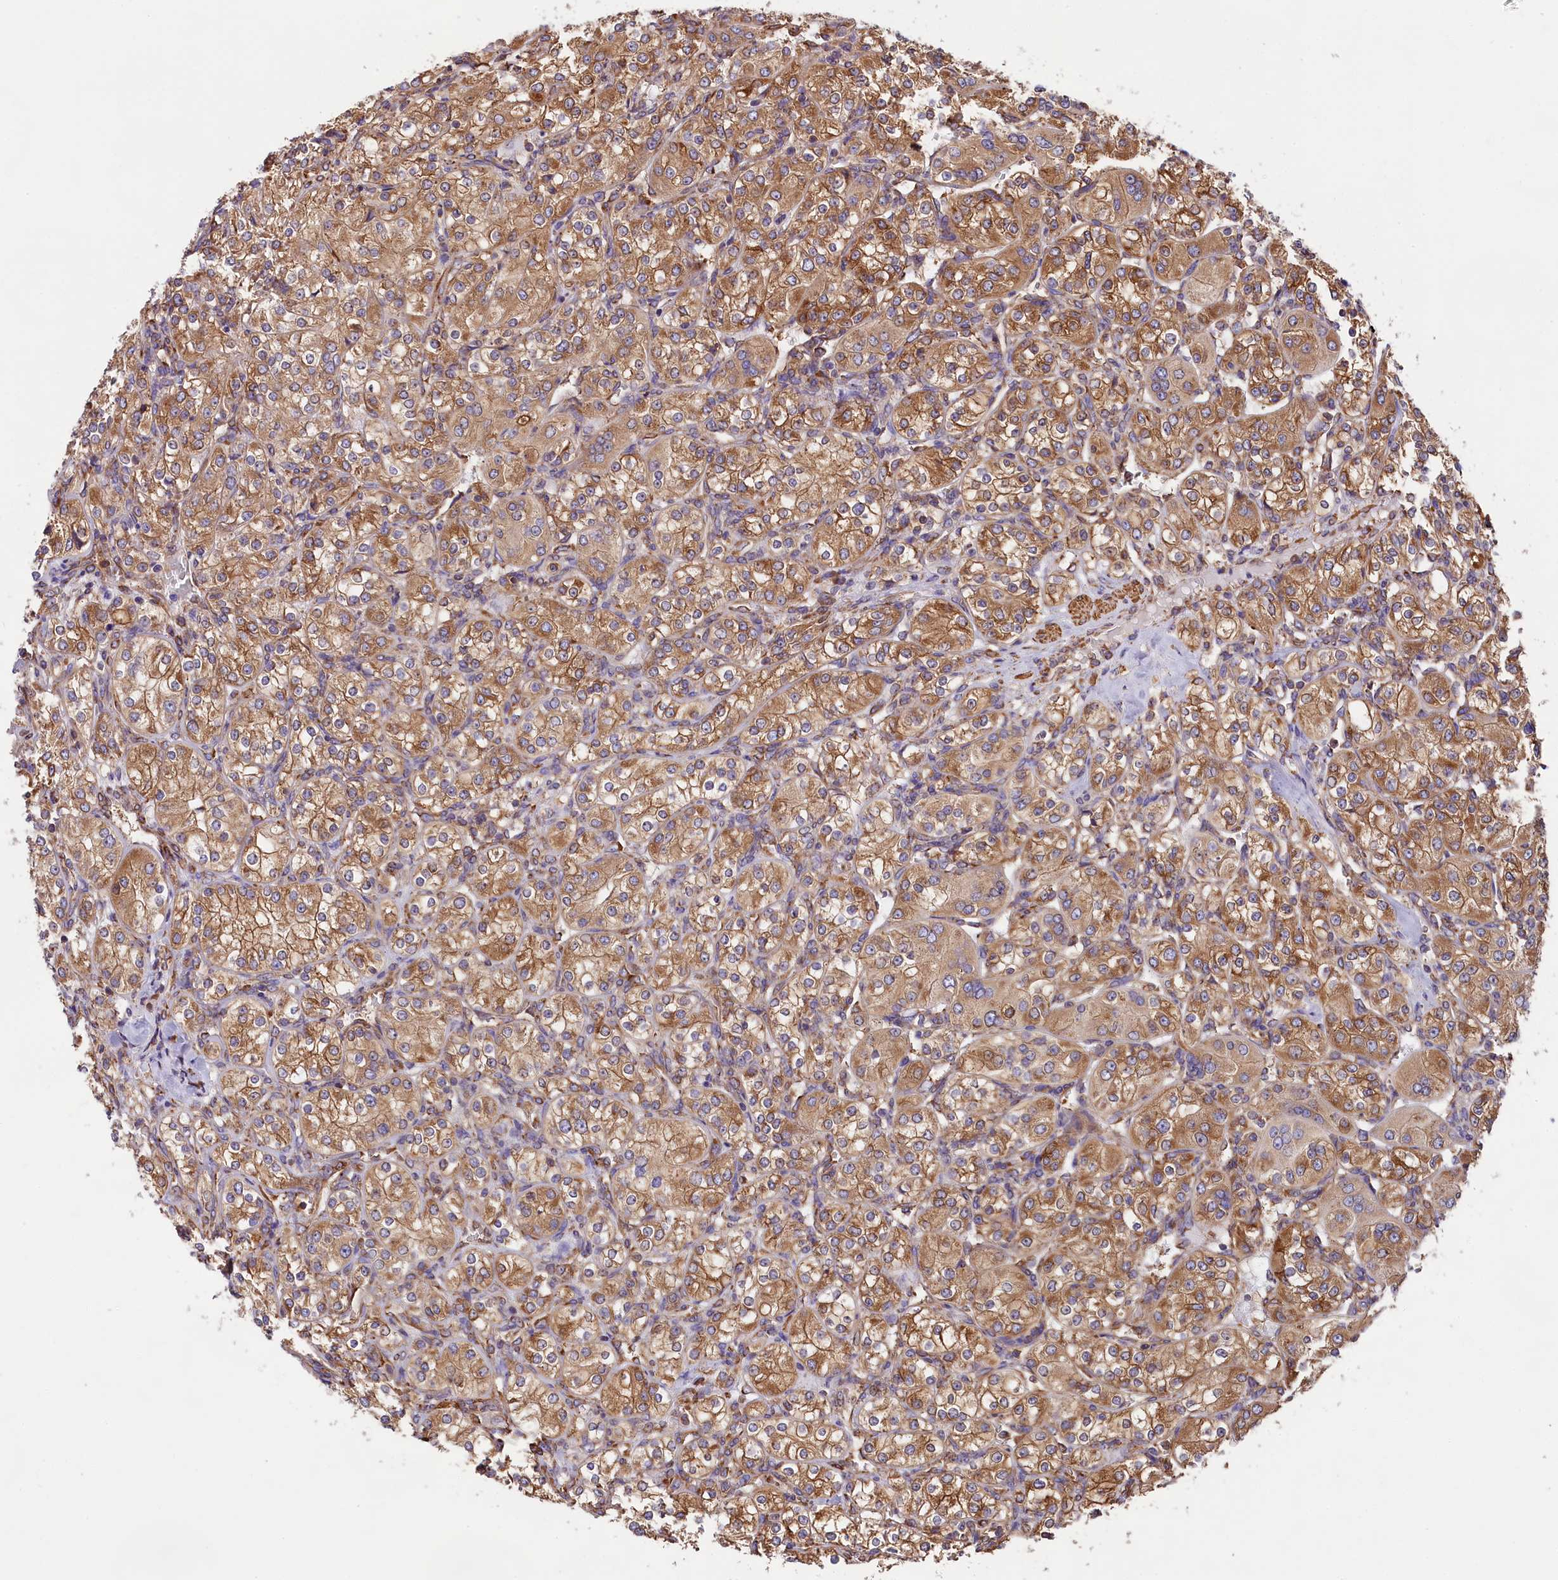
{"staining": {"intensity": "moderate", "quantity": ">75%", "location": "cytoplasmic/membranous"}, "tissue": "renal cancer", "cell_type": "Tumor cells", "image_type": "cancer", "snomed": [{"axis": "morphology", "description": "Adenocarcinoma, NOS"}, {"axis": "topography", "description": "Kidney"}], "caption": "Brown immunohistochemical staining in human renal cancer (adenocarcinoma) displays moderate cytoplasmic/membranous expression in approximately >75% of tumor cells.", "gene": "GYS1", "patient": {"sex": "male", "age": 77}}